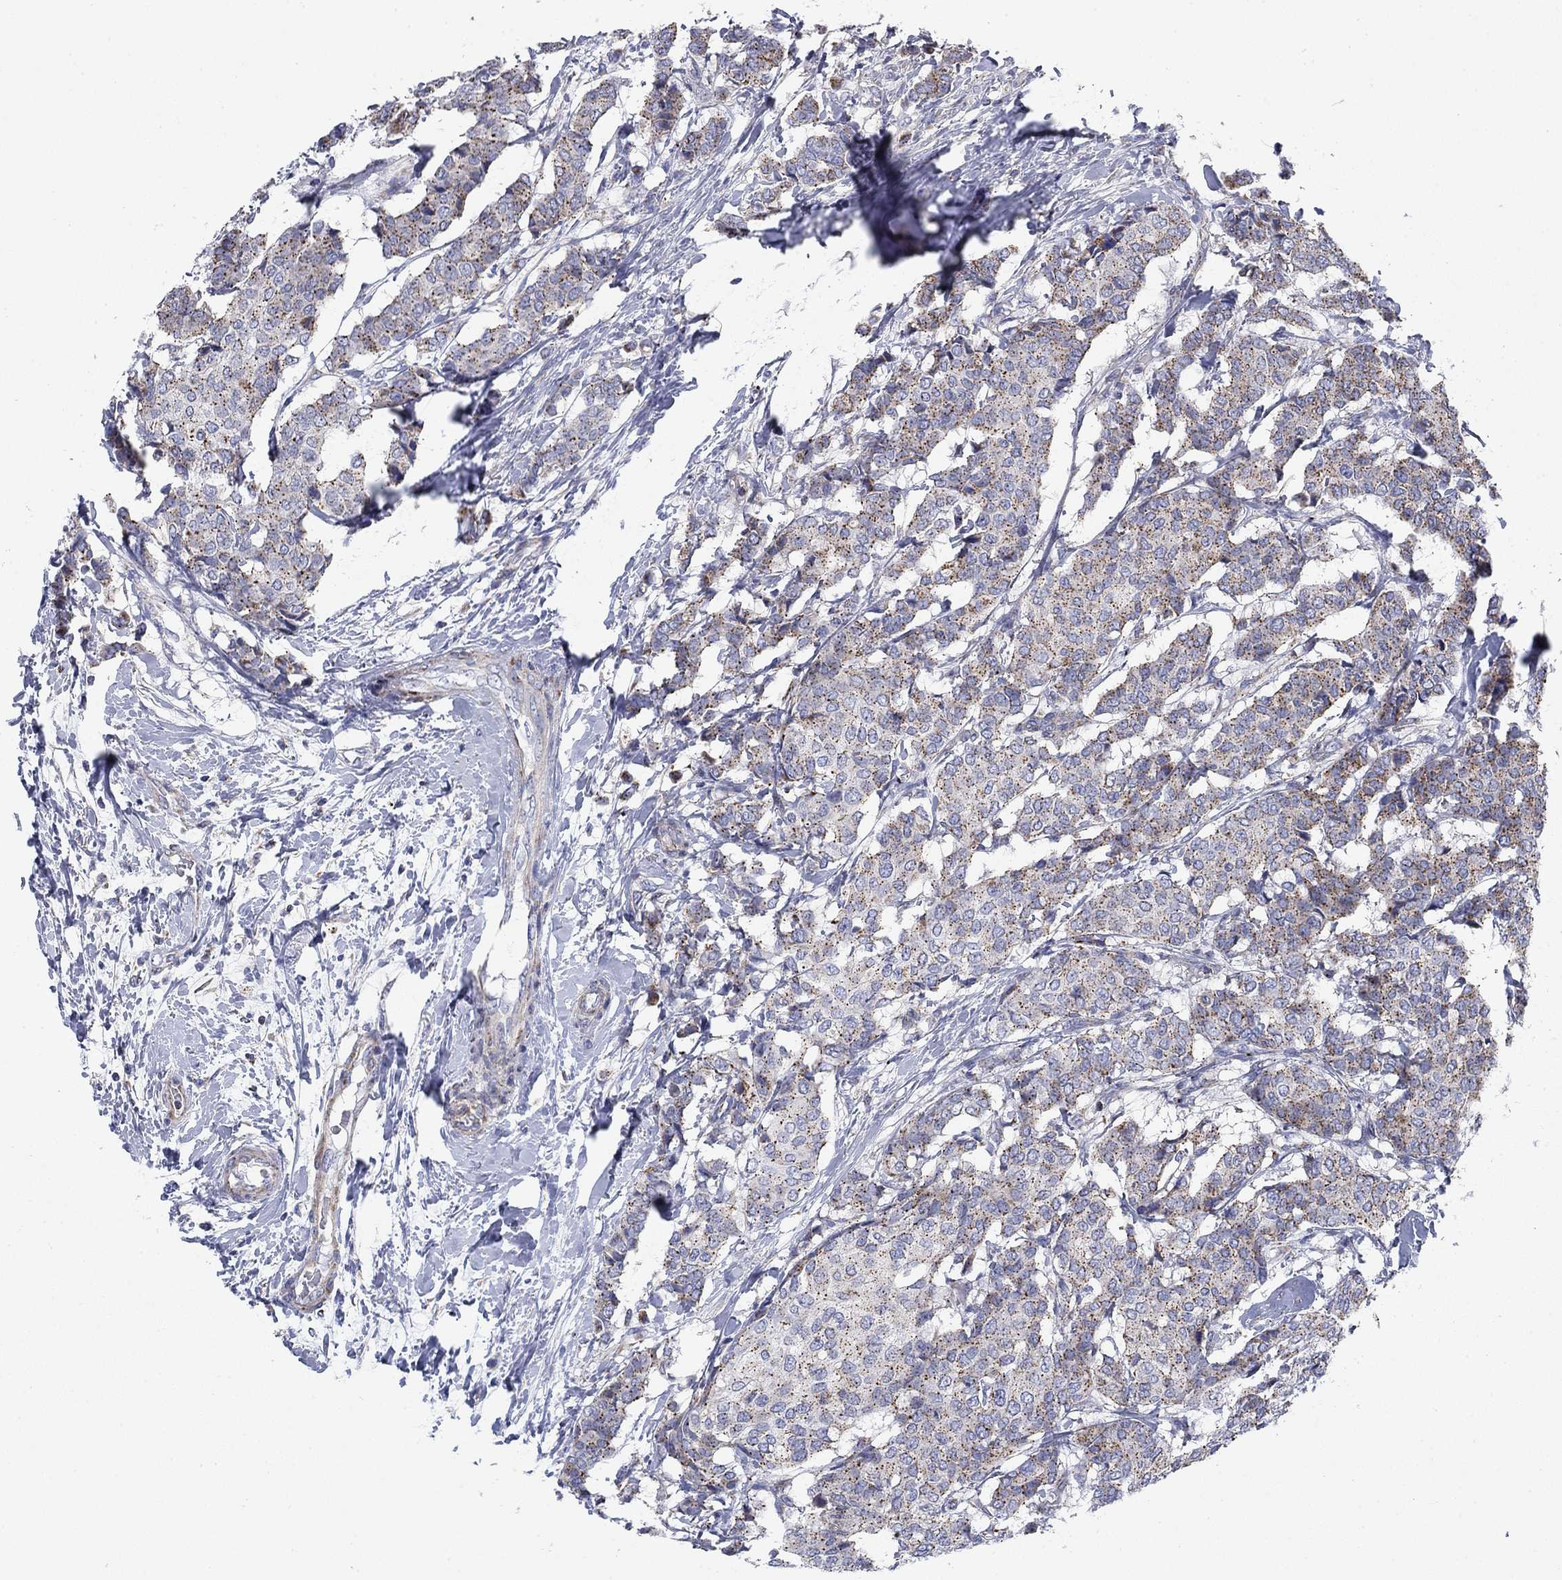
{"staining": {"intensity": "weak", "quantity": "25%-75%", "location": "cytoplasmic/membranous"}, "tissue": "breast cancer", "cell_type": "Tumor cells", "image_type": "cancer", "snomed": [{"axis": "morphology", "description": "Duct carcinoma"}, {"axis": "topography", "description": "Breast"}], "caption": "Human infiltrating ductal carcinoma (breast) stained with a brown dye demonstrates weak cytoplasmic/membranous positive expression in about 25%-75% of tumor cells.", "gene": "NACAD", "patient": {"sex": "female", "age": 75}}